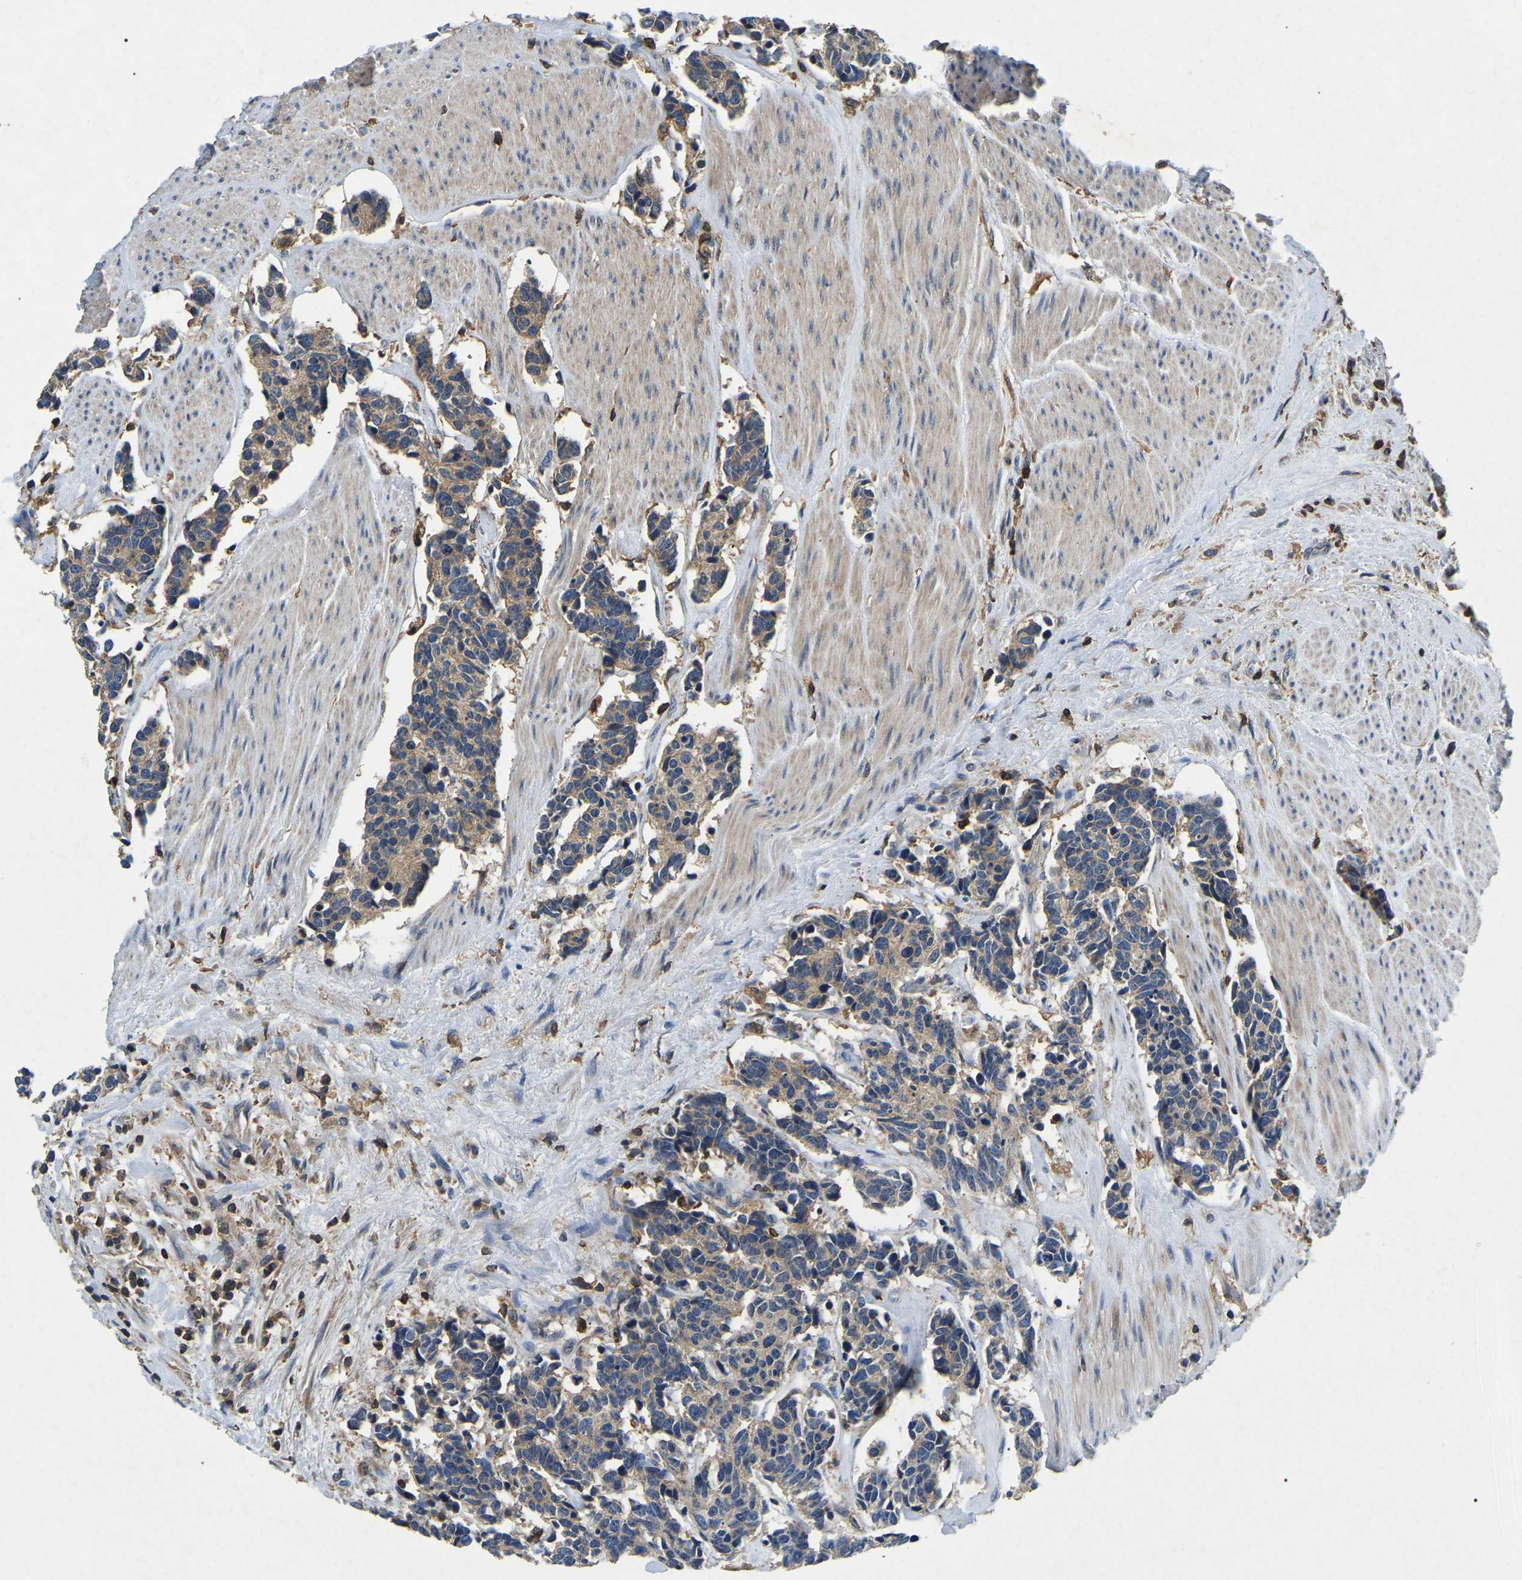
{"staining": {"intensity": "weak", "quantity": ">75%", "location": "cytoplasmic/membranous"}, "tissue": "carcinoid", "cell_type": "Tumor cells", "image_type": "cancer", "snomed": [{"axis": "morphology", "description": "Carcinoma, NOS"}, {"axis": "morphology", "description": "Carcinoid, malignant, NOS"}, {"axis": "topography", "description": "Urinary bladder"}], "caption": "Immunohistochemistry histopathology image of neoplastic tissue: human carcinoma stained using immunohistochemistry shows low levels of weak protein expression localized specifically in the cytoplasmic/membranous of tumor cells, appearing as a cytoplasmic/membranous brown color.", "gene": "SMPD2", "patient": {"sex": "male", "age": 57}}